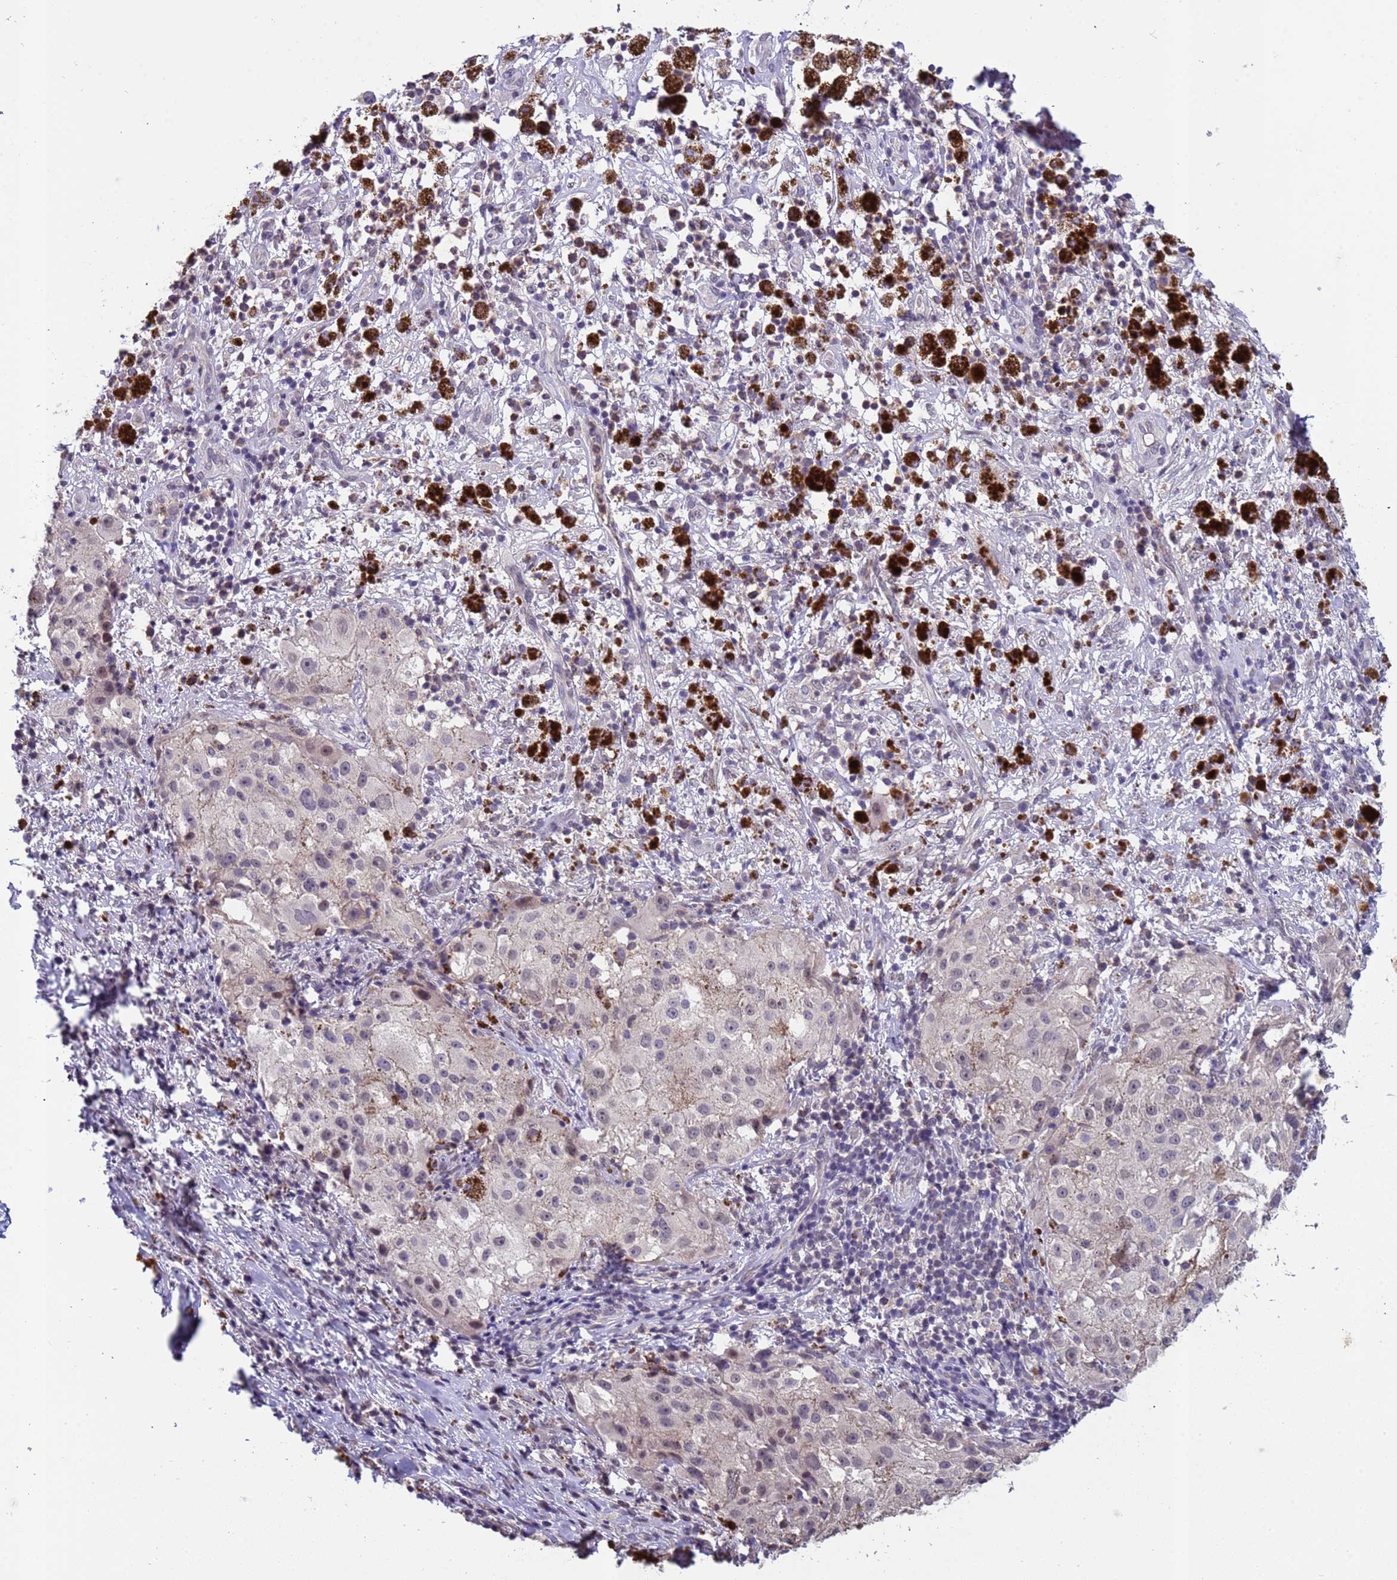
{"staining": {"intensity": "negative", "quantity": "none", "location": "none"}, "tissue": "melanoma", "cell_type": "Tumor cells", "image_type": "cancer", "snomed": [{"axis": "morphology", "description": "Necrosis, NOS"}, {"axis": "morphology", "description": "Malignant melanoma, NOS"}, {"axis": "topography", "description": "Skin"}], "caption": "DAB immunohistochemical staining of human melanoma displays no significant staining in tumor cells.", "gene": "ZNF248", "patient": {"sex": "female", "age": 87}}